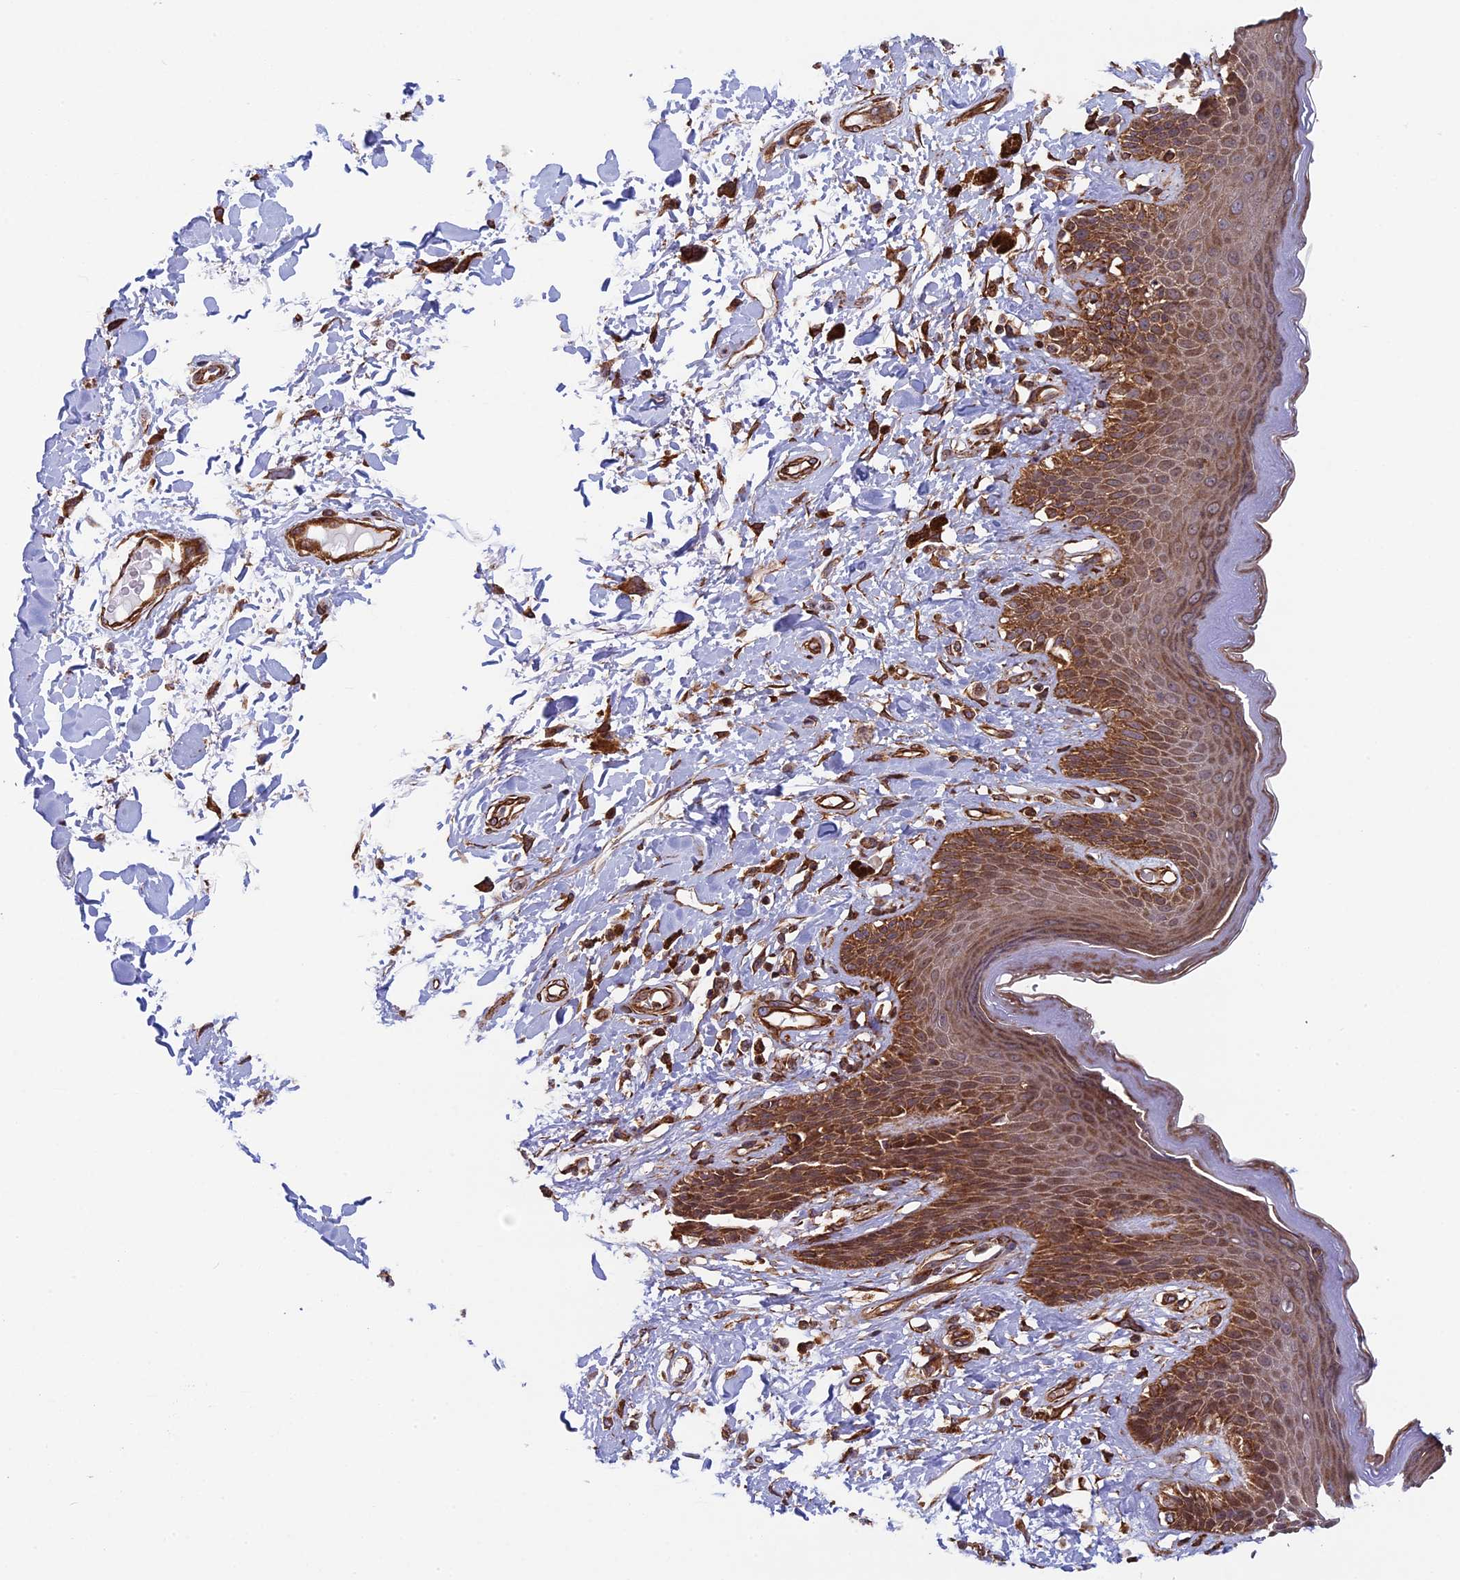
{"staining": {"intensity": "moderate", "quantity": ">75%", "location": "cytoplasmic/membranous"}, "tissue": "skin", "cell_type": "Epidermal cells", "image_type": "normal", "snomed": [{"axis": "morphology", "description": "Normal tissue, NOS"}, {"axis": "topography", "description": "Anal"}], "caption": "IHC of unremarkable human skin demonstrates medium levels of moderate cytoplasmic/membranous staining in approximately >75% of epidermal cells.", "gene": "CCDC8", "patient": {"sex": "female", "age": 78}}